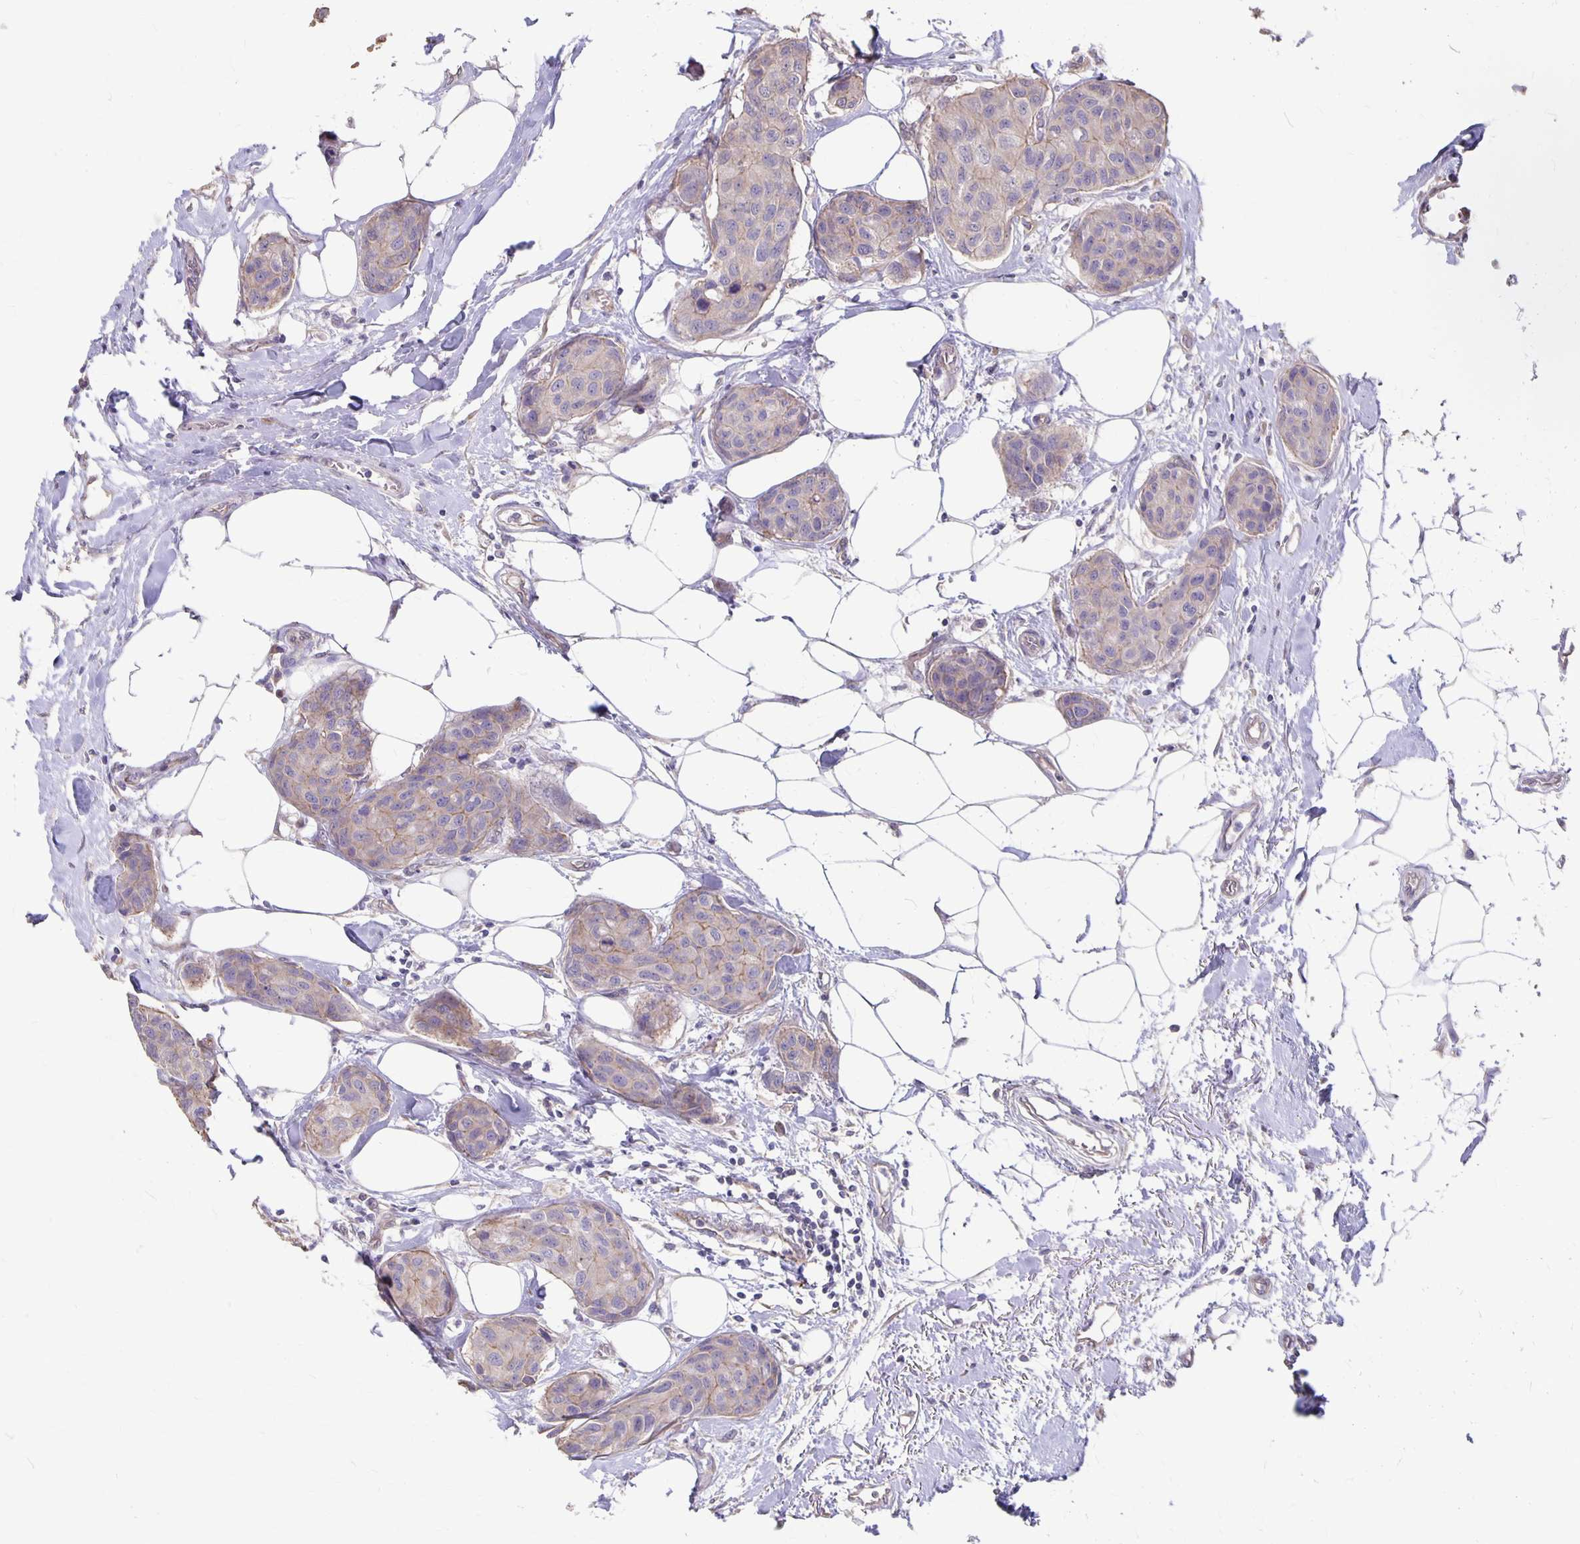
{"staining": {"intensity": "weak", "quantity": "<25%", "location": "cytoplasmic/membranous"}, "tissue": "breast cancer", "cell_type": "Tumor cells", "image_type": "cancer", "snomed": [{"axis": "morphology", "description": "Duct carcinoma"}, {"axis": "topography", "description": "Breast"}], "caption": "Immunohistochemical staining of human intraductal carcinoma (breast) demonstrates no significant positivity in tumor cells.", "gene": "PPP1R3E", "patient": {"sex": "female", "age": 80}}